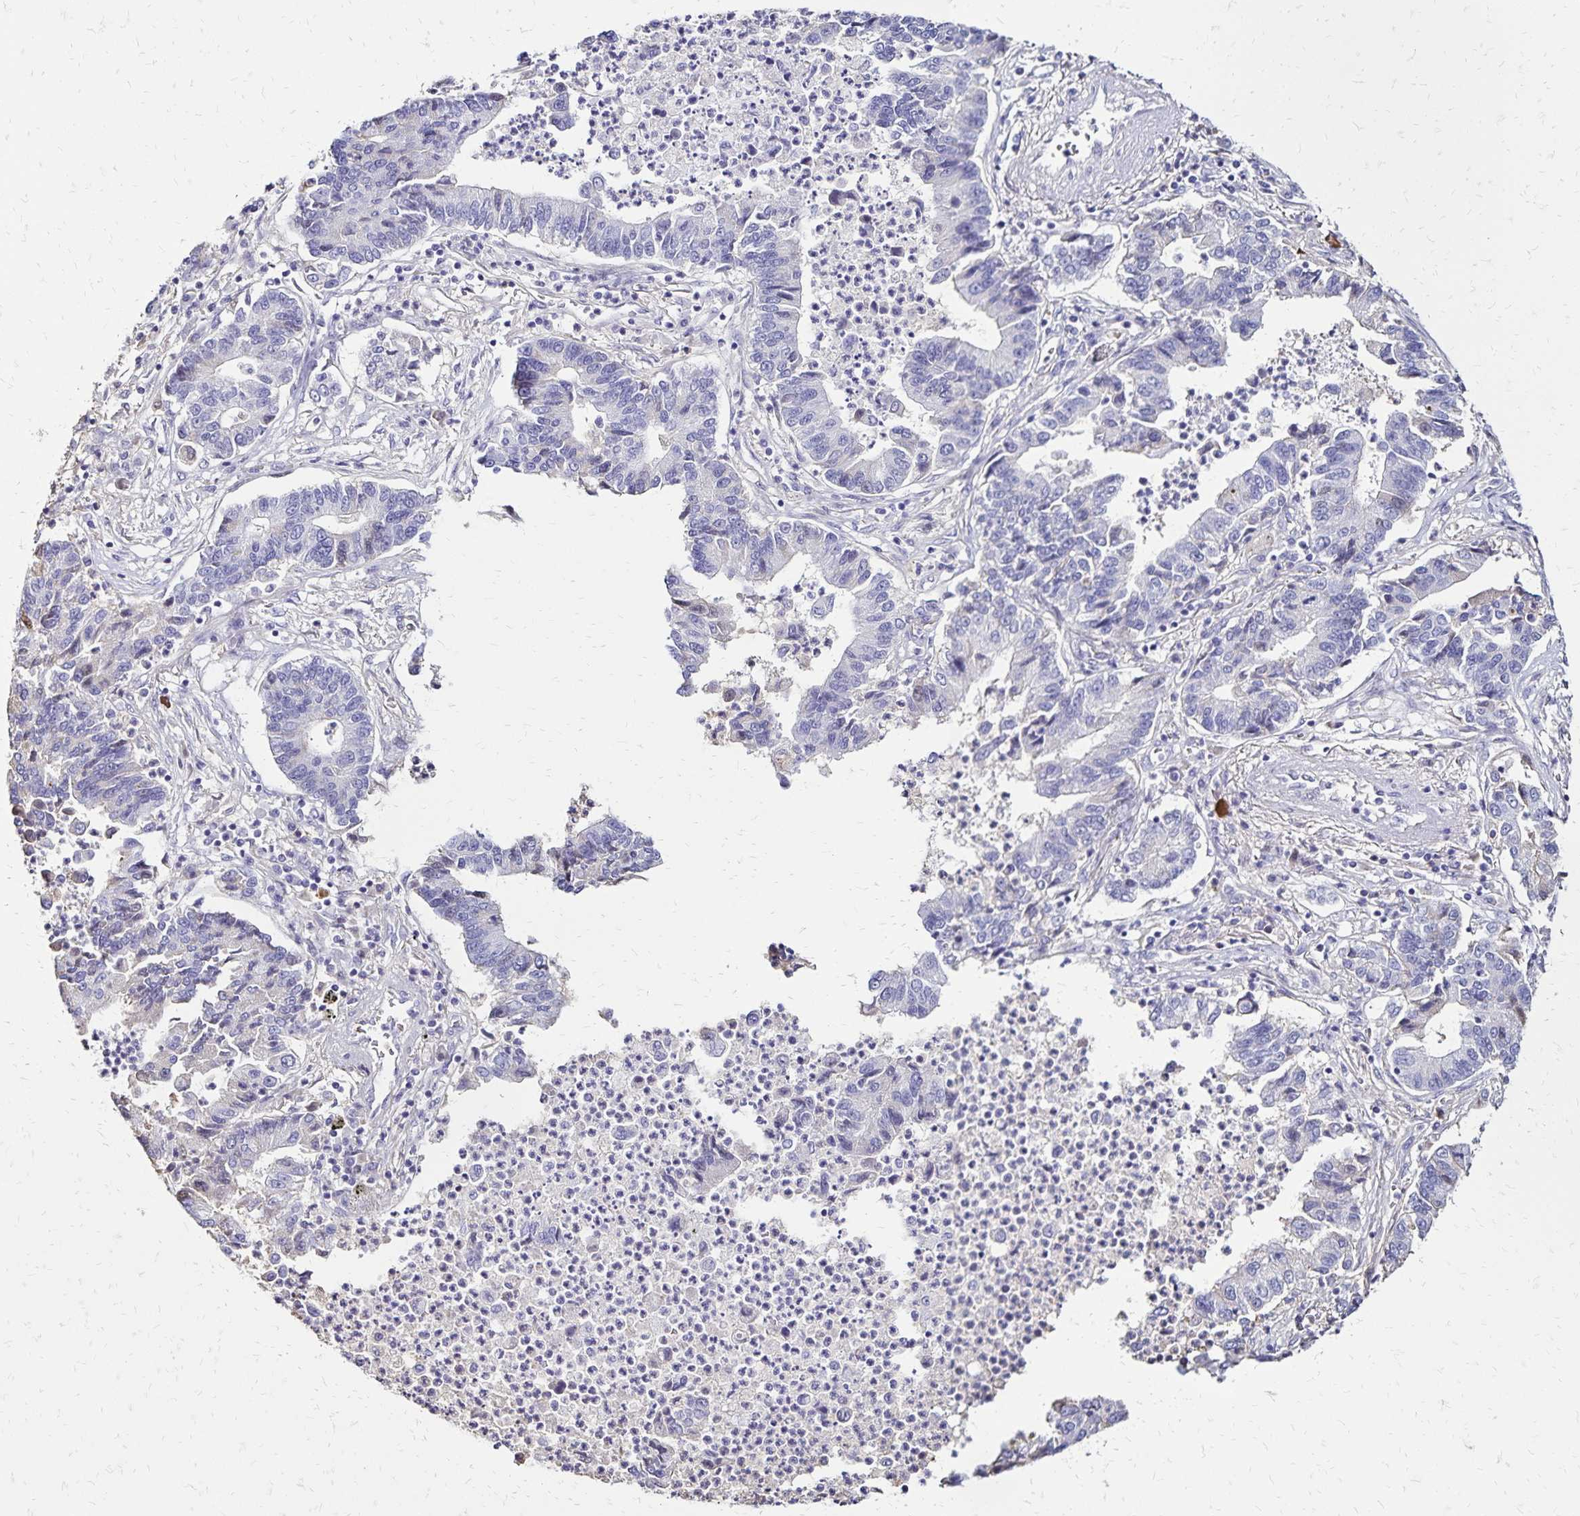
{"staining": {"intensity": "negative", "quantity": "none", "location": "none"}, "tissue": "lung cancer", "cell_type": "Tumor cells", "image_type": "cancer", "snomed": [{"axis": "morphology", "description": "Adenocarcinoma, NOS"}, {"axis": "topography", "description": "Lung"}], "caption": "Immunohistochemical staining of human adenocarcinoma (lung) reveals no significant staining in tumor cells. Brightfield microscopy of immunohistochemistry (IHC) stained with DAB (3,3'-diaminobenzidine) (brown) and hematoxylin (blue), captured at high magnification.", "gene": "KISS1", "patient": {"sex": "female", "age": 57}}